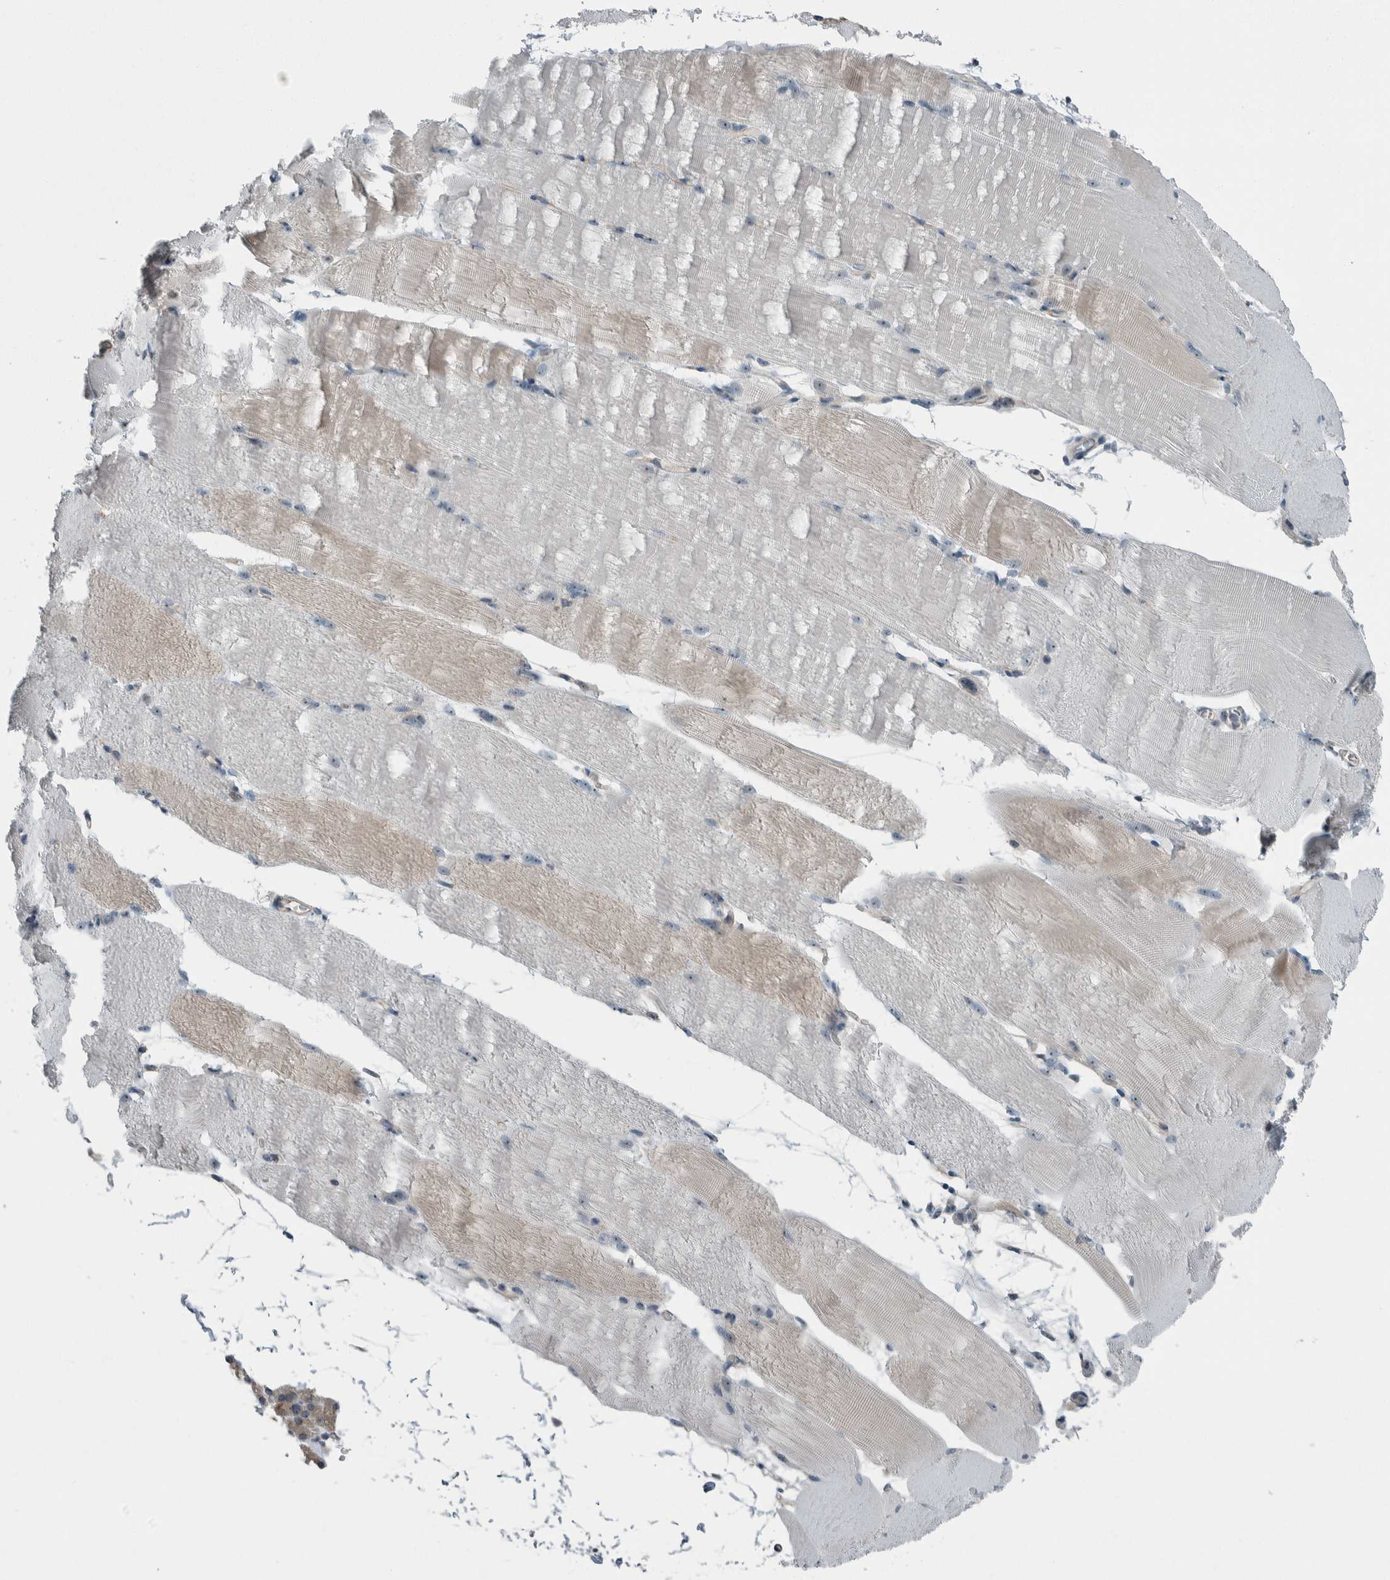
{"staining": {"intensity": "weak", "quantity": "<25%", "location": "cytoplasmic/membranous"}, "tissue": "skeletal muscle", "cell_type": "Myocytes", "image_type": "normal", "snomed": [{"axis": "morphology", "description": "Normal tissue, NOS"}, {"axis": "topography", "description": "Skeletal muscle"}, {"axis": "topography", "description": "Parathyroid gland"}], "caption": "This is a image of immunohistochemistry staining of benign skeletal muscle, which shows no staining in myocytes. (IHC, brightfield microscopy, high magnification).", "gene": "USP25", "patient": {"sex": "female", "age": 37}}